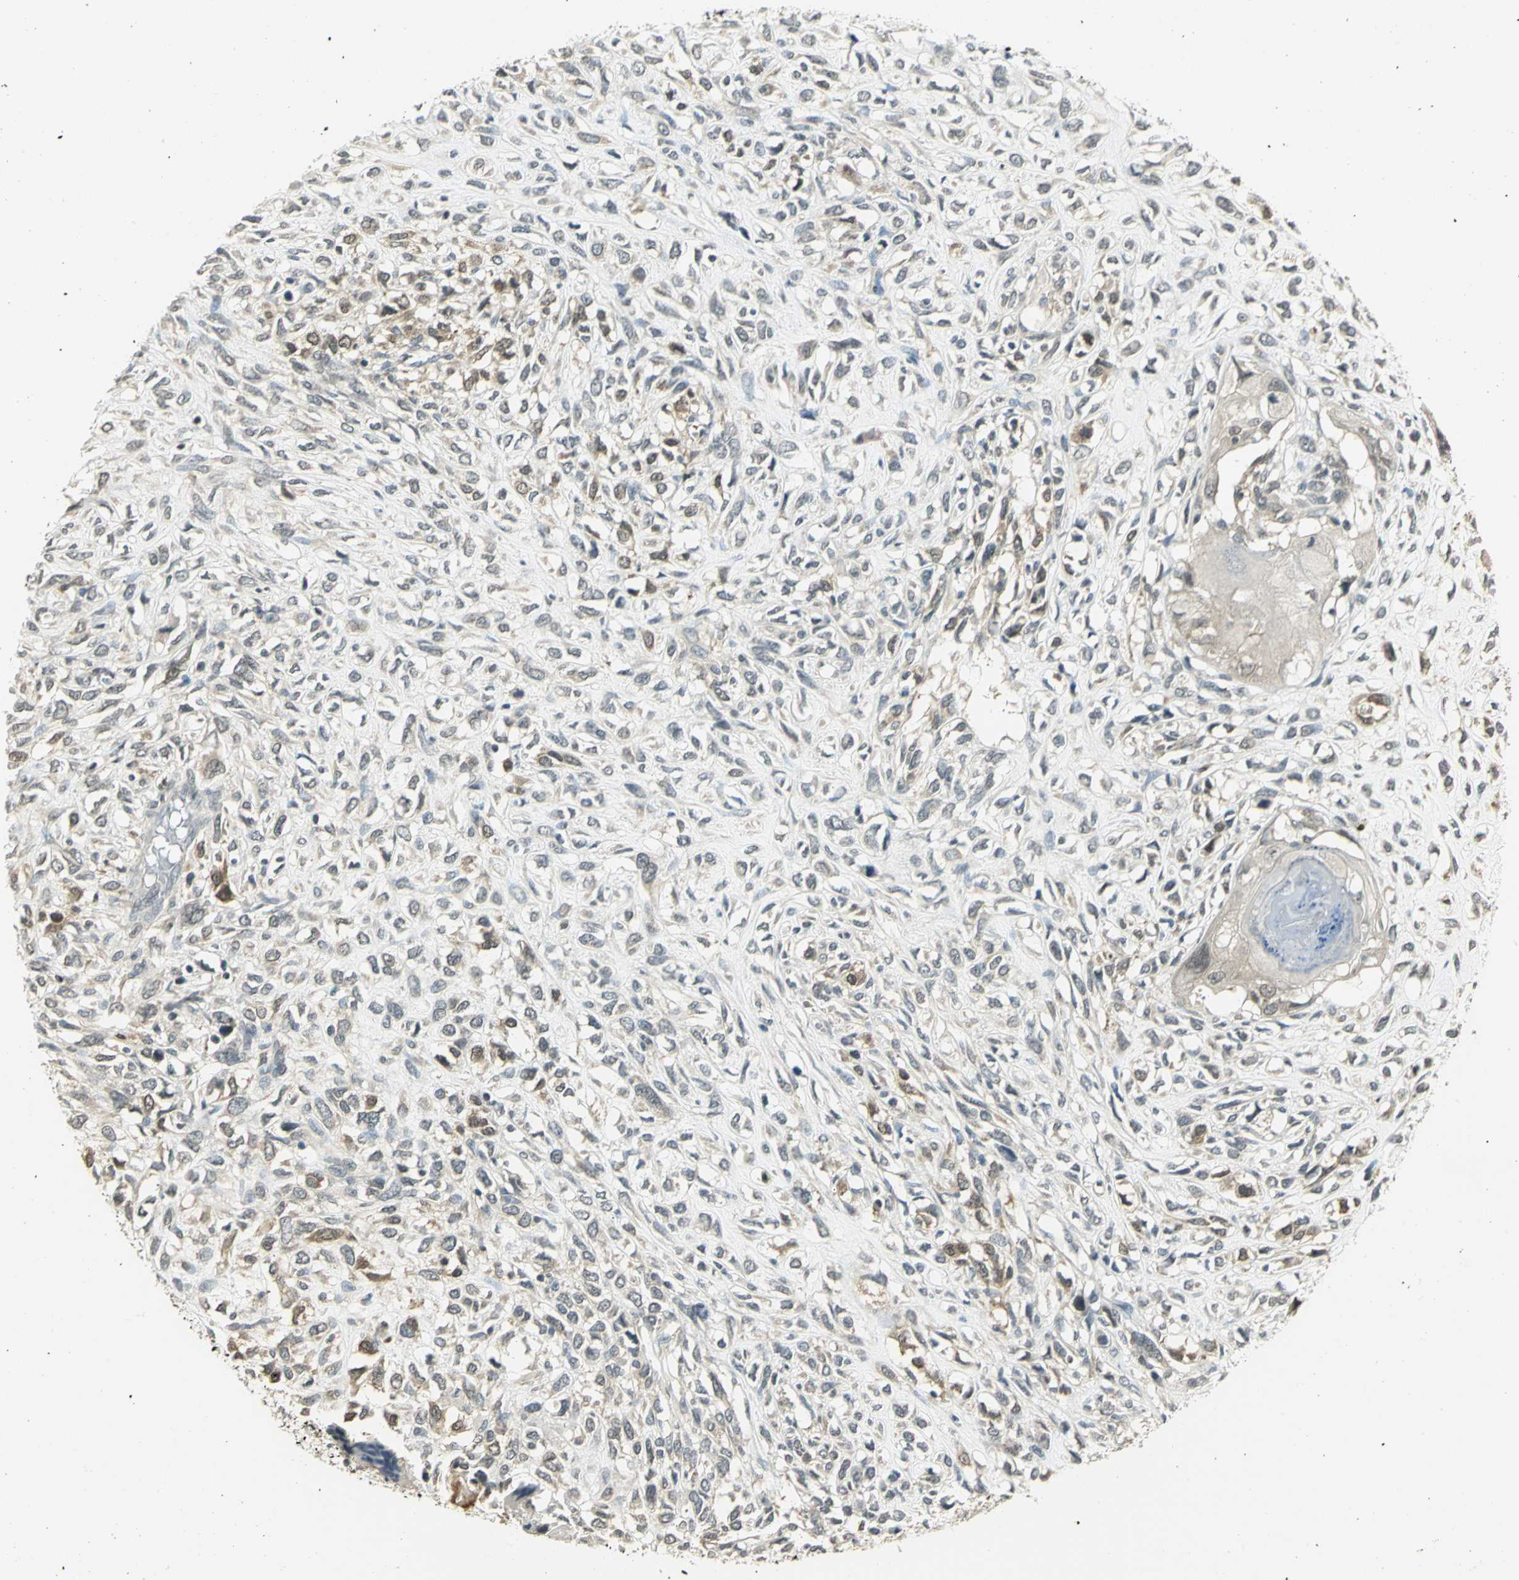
{"staining": {"intensity": "moderate", "quantity": "25%-75%", "location": "cytoplasmic/membranous"}, "tissue": "head and neck cancer", "cell_type": "Tumor cells", "image_type": "cancer", "snomed": [{"axis": "morphology", "description": "Necrosis, NOS"}, {"axis": "morphology", "description": "Neoplasm, malignant, NOS"}, {"axis": "topography", "description": "Salivary gland"}, {"axis": "topography", "description": "Head-Neck"}], "caption": "A photomicrograph showing moderate cytoplasmic/membranous positivity in approximately 25%-75% of tumor cells in head and neck cancer, as visualized by brown immunohistochemical staining.", "gene": "CDC34", "patient": {"sex": "male", "age": 43}}